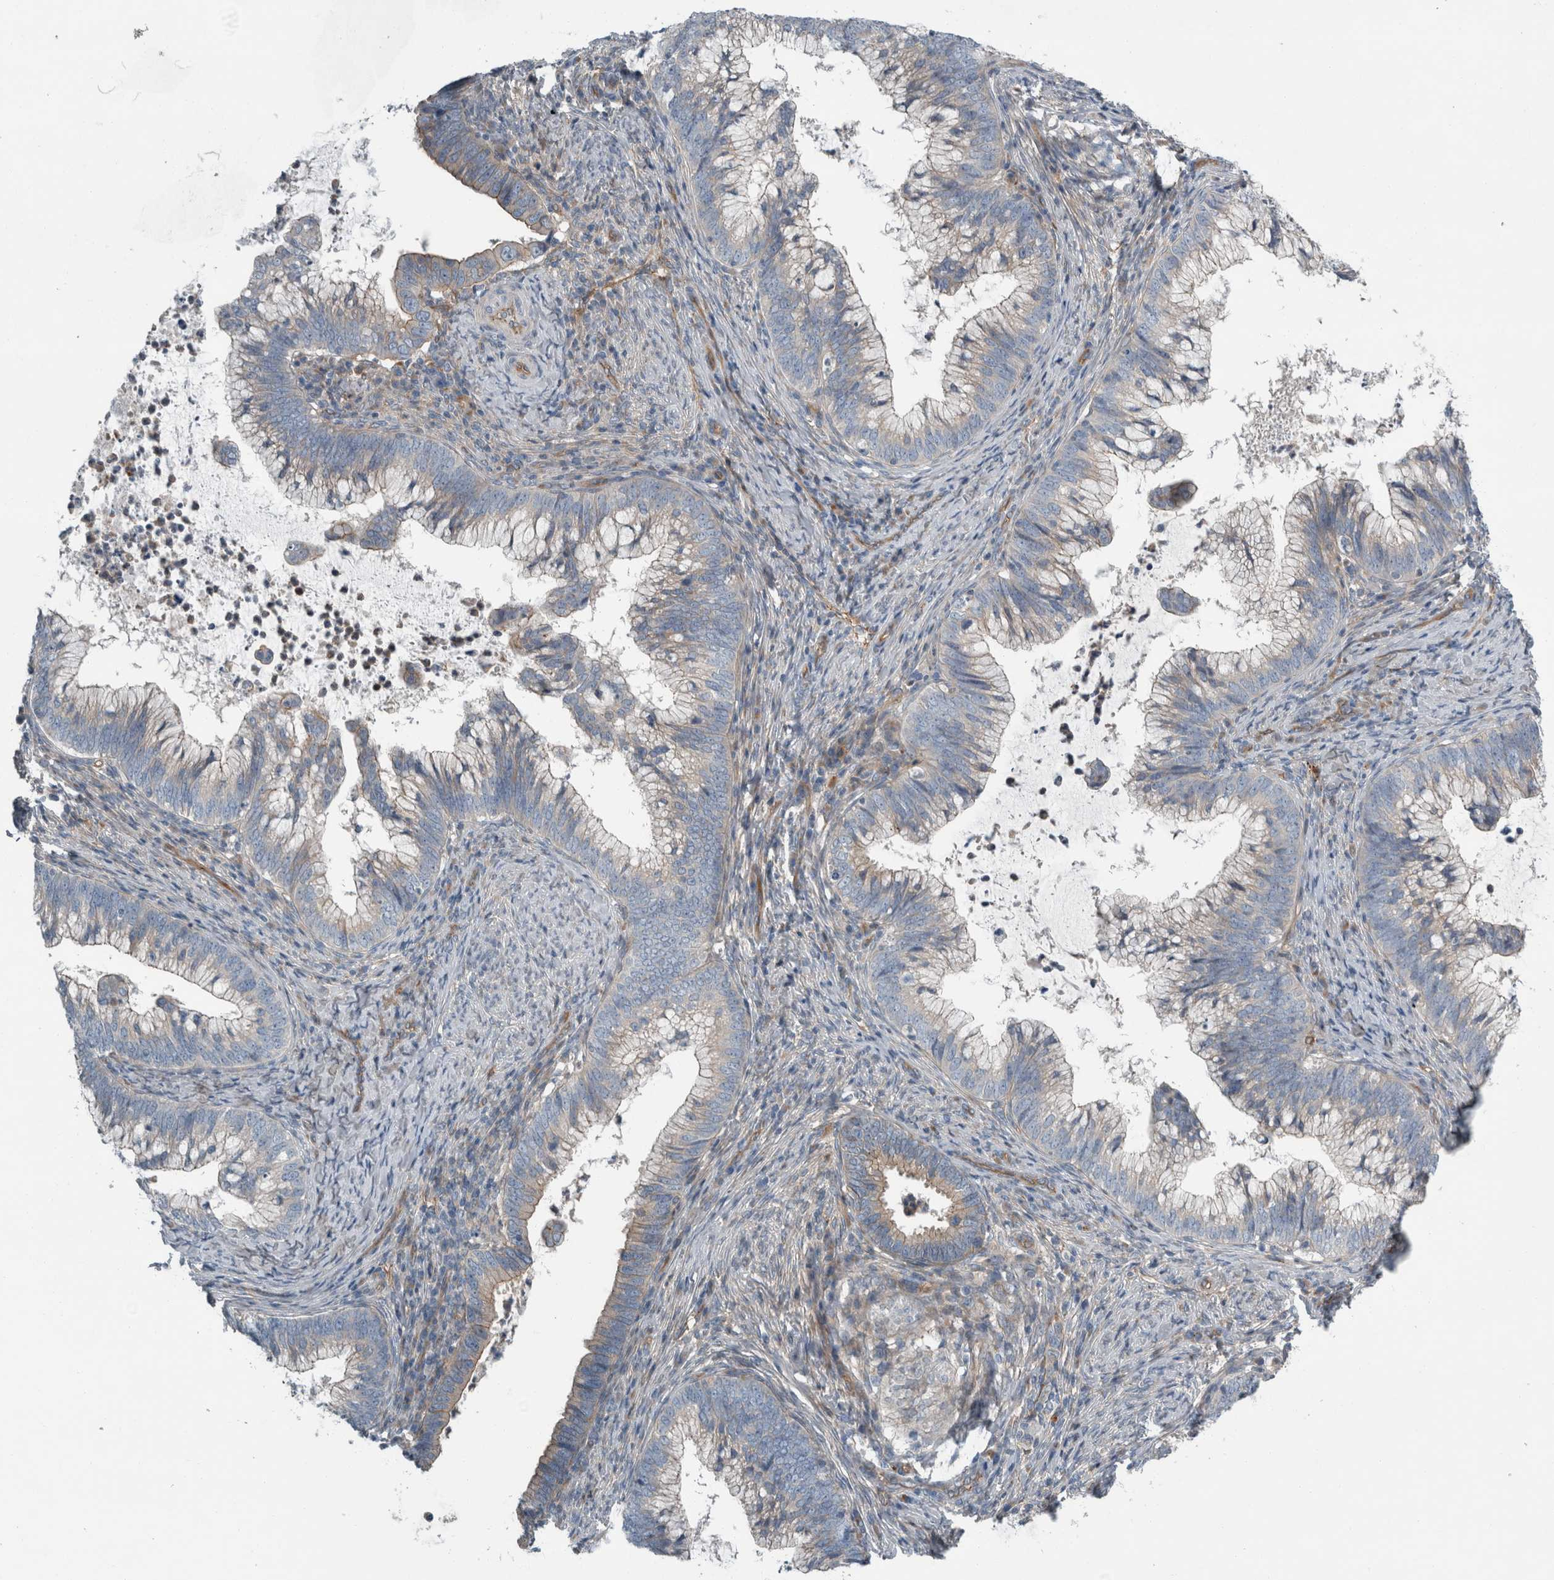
{"staining": {"intensity": "weak", "quantity": "25%-75%", "location": "cytoplasmic/membranous"}, "tissue": "cervical cancer", "cell_type": "Tumor cells", "image_type": "cancer", "snomed": [{"axis": "morphology", "description": "Adenocarcinoma, NOS"}, {"axis": "topography", "description": "Cervix"}], "caption": "Weak cytoplasmic/membranous positivity for a protein is seen in approximately 25%-75% of tumor cells of cervical adenocarcinoma using immunohistochemistry.", "gene": "GLT8D2", "patient": {"sex": "female", "age": 36}}